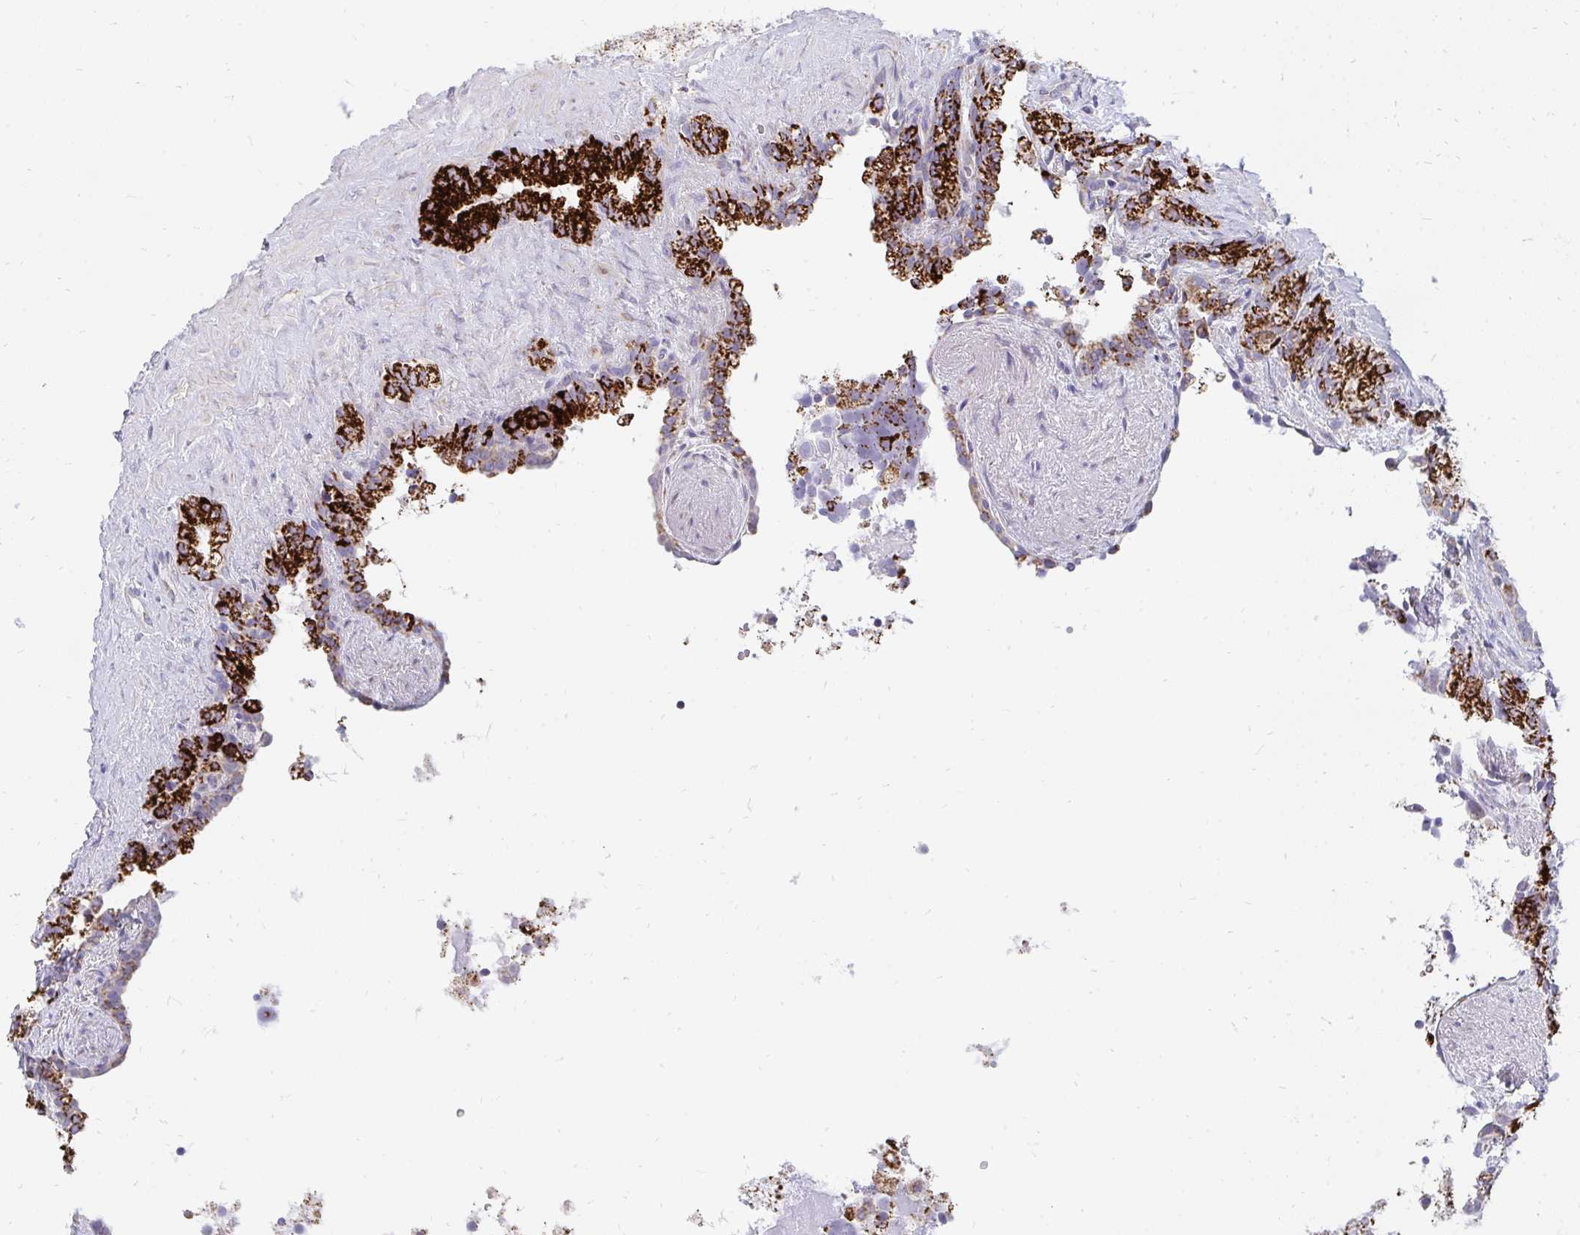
{"staining": {"intensity": "strong", "quantity": "25%-75%", "location": "cytoplasmic/membranous"}, "tissue": "seminal vesicle", "cell_type": "Glandular cells", "image_type": "normal", "snomed": [{"axis": "morphology", "description": "Normal tissue, NOS"}, {"axis": "topography", "description": "Seminal veicle"}], "caption": "Normal seminal vesicle reveals strong cytoplasmic/membranous positivity in approximately 25%-75% of glandular cells, visualized by immunohistochemistry. (brown staining indicates protein expression, while blue staining denotes nuclei).", "gene": "PC", "patient": {"sex": "male", "age": 76}}